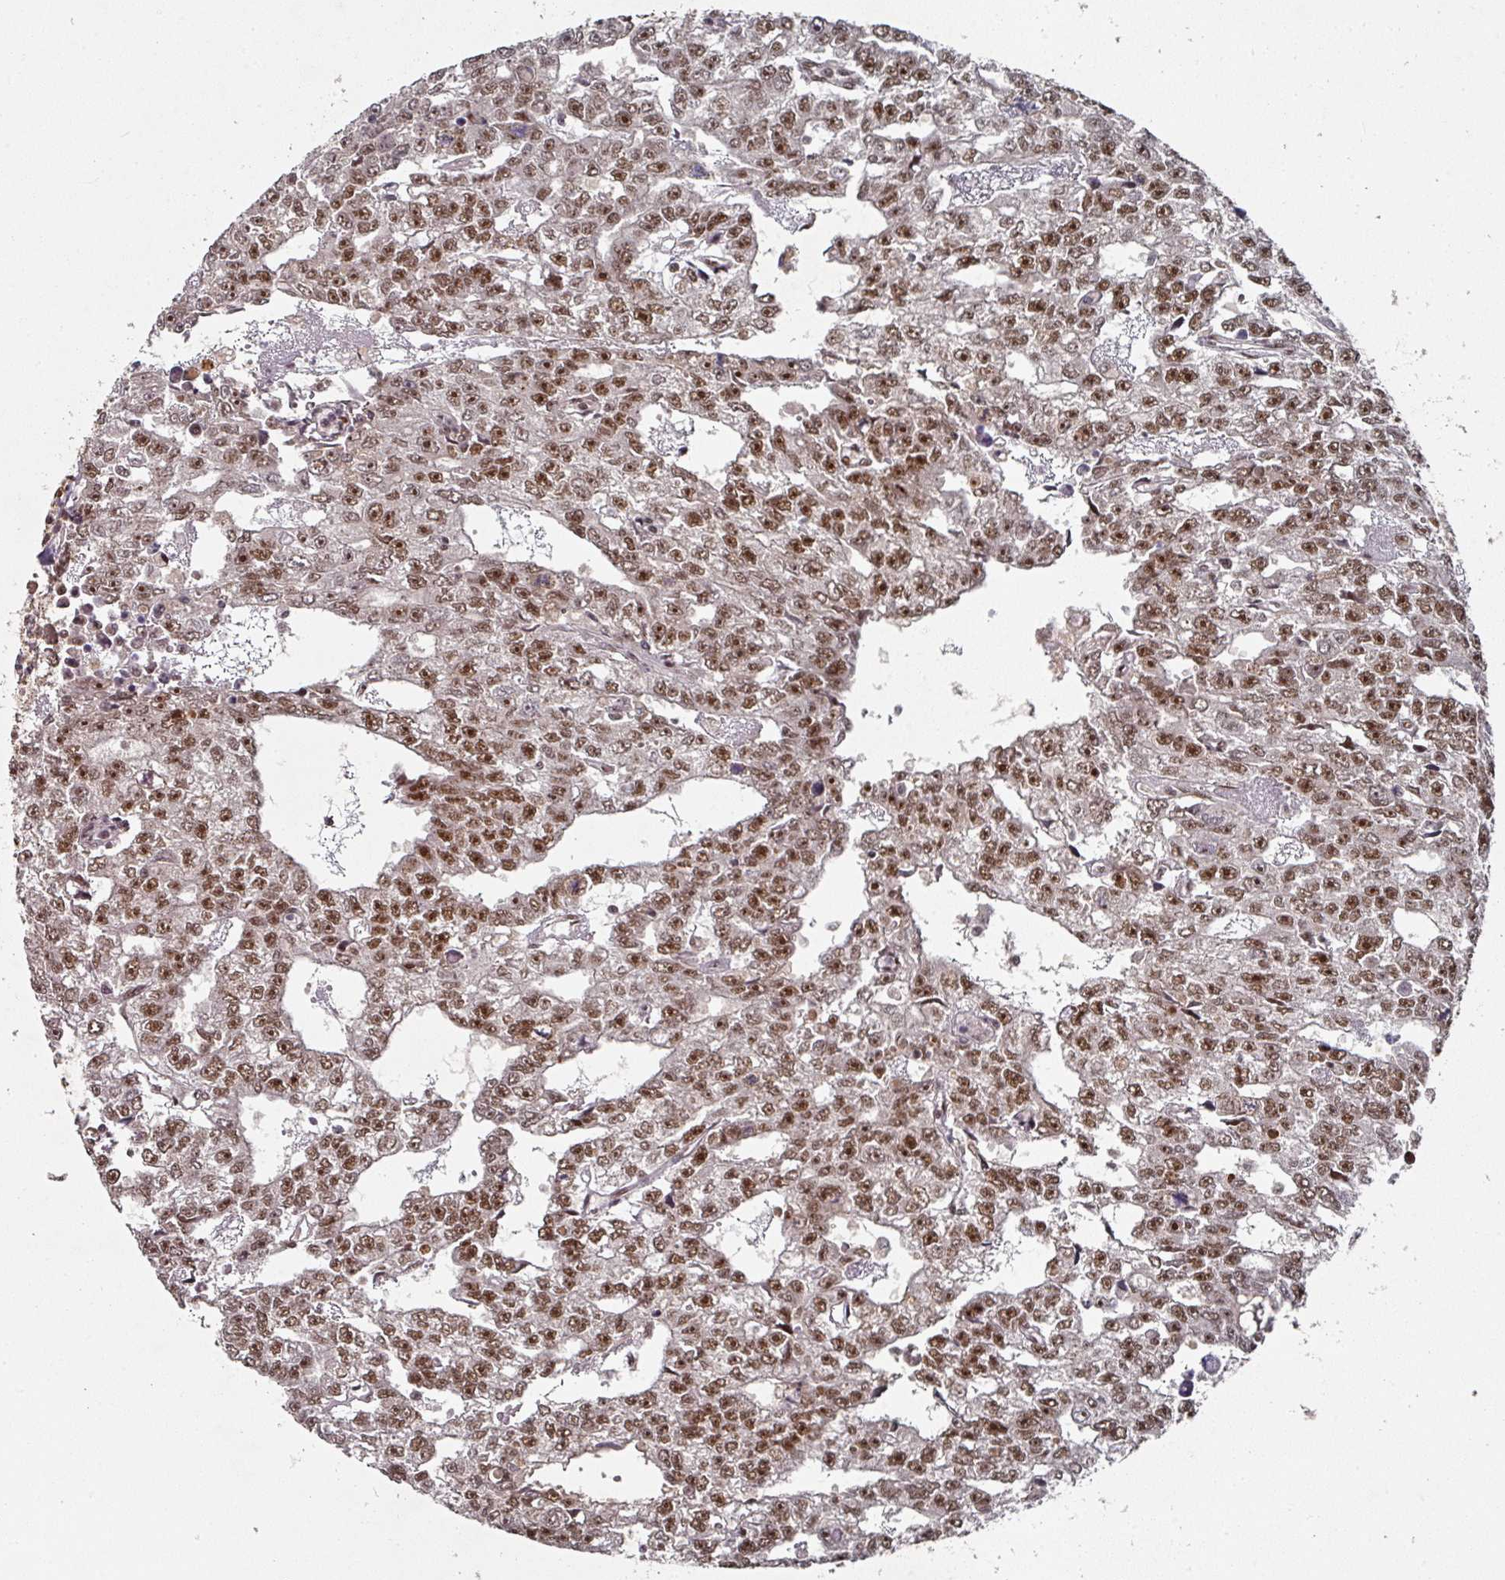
{"staining": {"intensity": "strong", "quantity": ">75%", "location": "nuclear"}, "tissue": "testis cancer", "cell_type": "Tumor cells", "image_type": "cancer", "snomed": [{"axis": "morphology", "description": "Carcinoma, Embryonal, NOS"}, {"axis": "topography", "description": "Testis"}], "caption": "Immunohistochemical staining of embryonal carcinoma (testis) displays high levels of strong nuclear protein positivity in approximately >75% of tumor cells.", "gene": "MEPCE", "patient": {"sex": "male", "age": 20}}